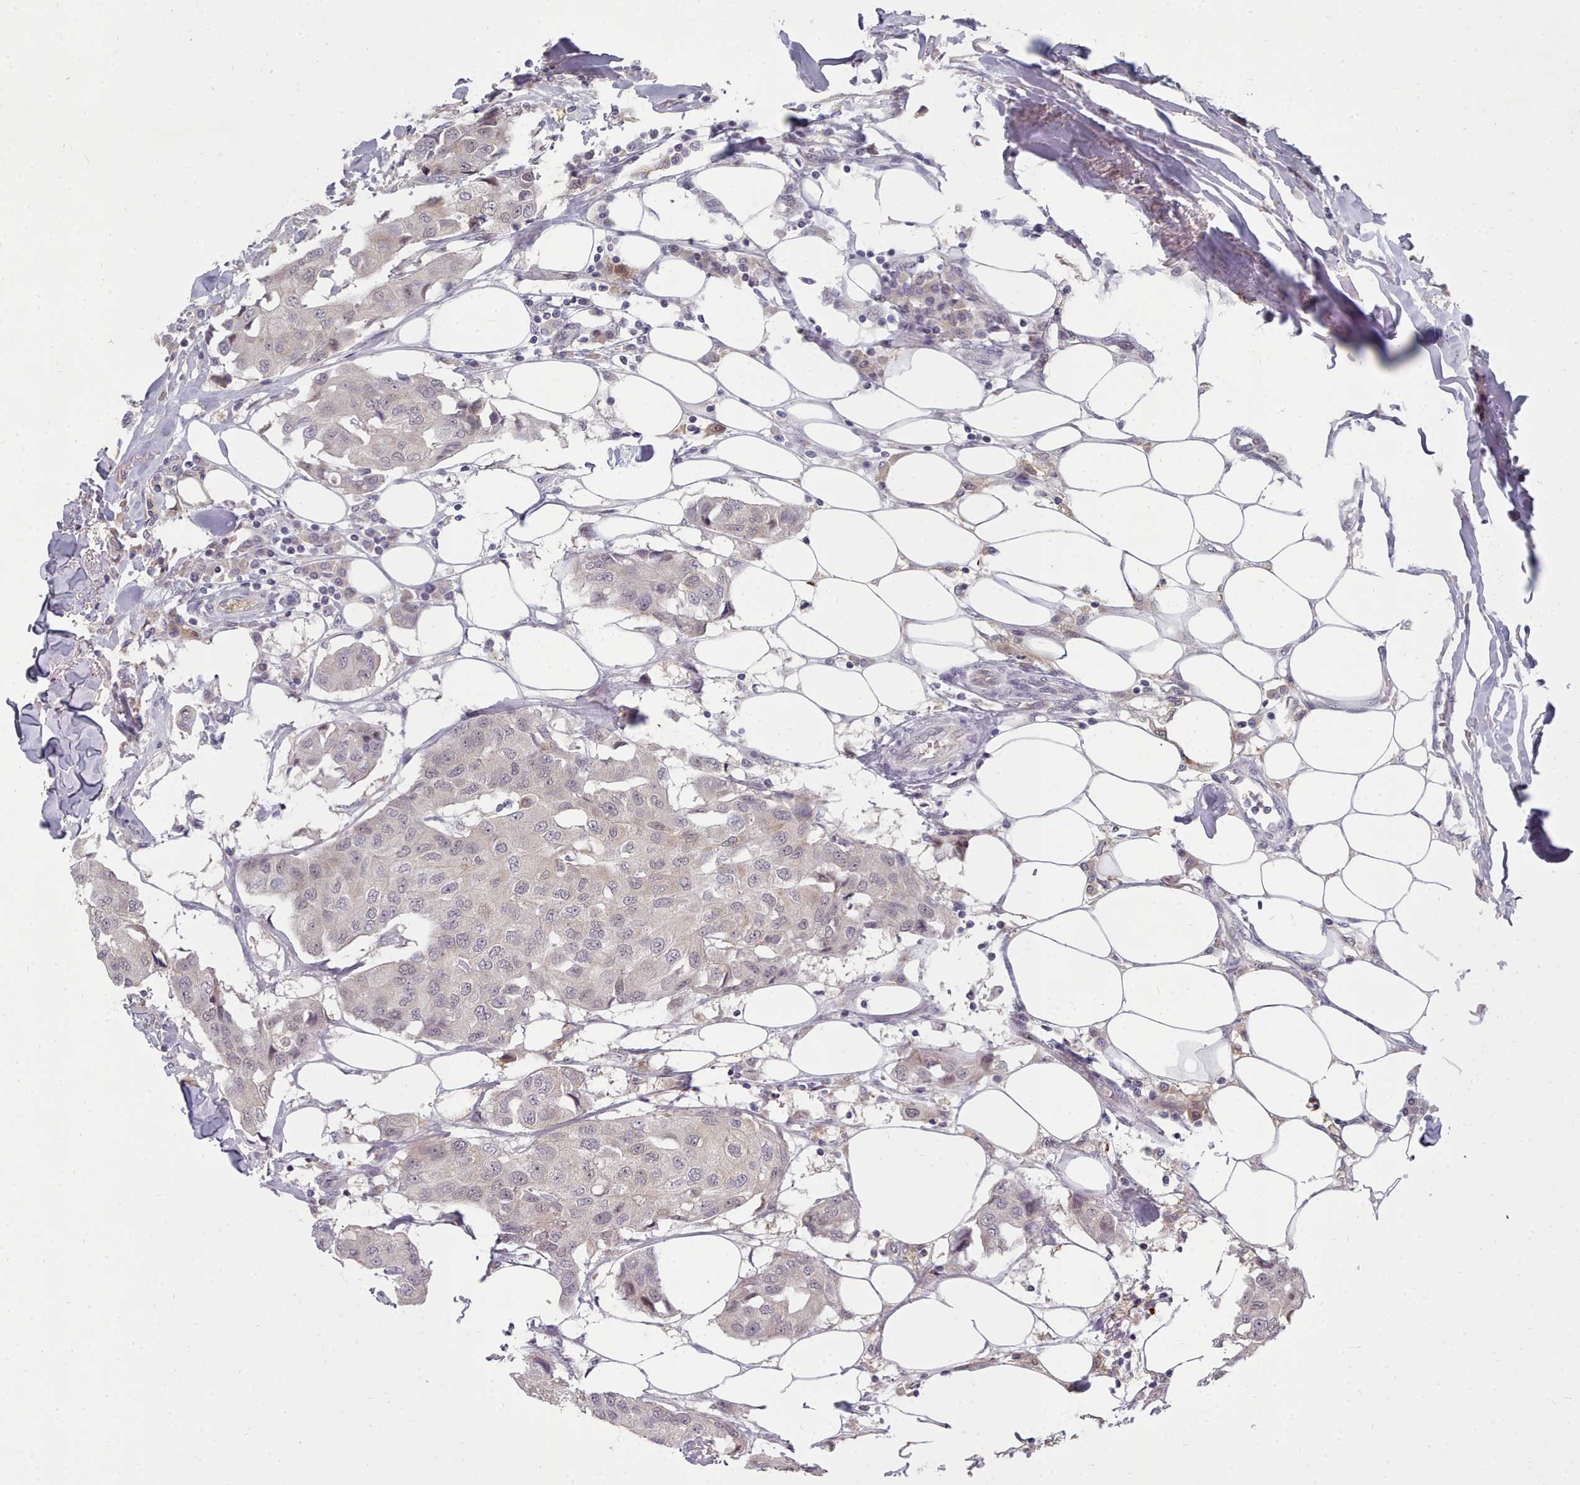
{"staining": {"intensity": "weak", "quantity": "25%-75%", "location": "cytoplasmic/membranous,nuclear"}, "tissue": "breast cancer", "cell_type": "Tumor cells", "image_type": "cancer", "snomed": [{"axis": "morphology", "description": "Duct carcinoma"}, {"axis": "topography", "description": "Breast"}], "caption": "Breast cancer was stained to show a protein in brown. There is low levels of weak cytoplasmic/membranous and nuclear staining in about 25%-75% of tumor cells.", "gene": "GINS1", "patient": {"sex": "female", "age": 80}}